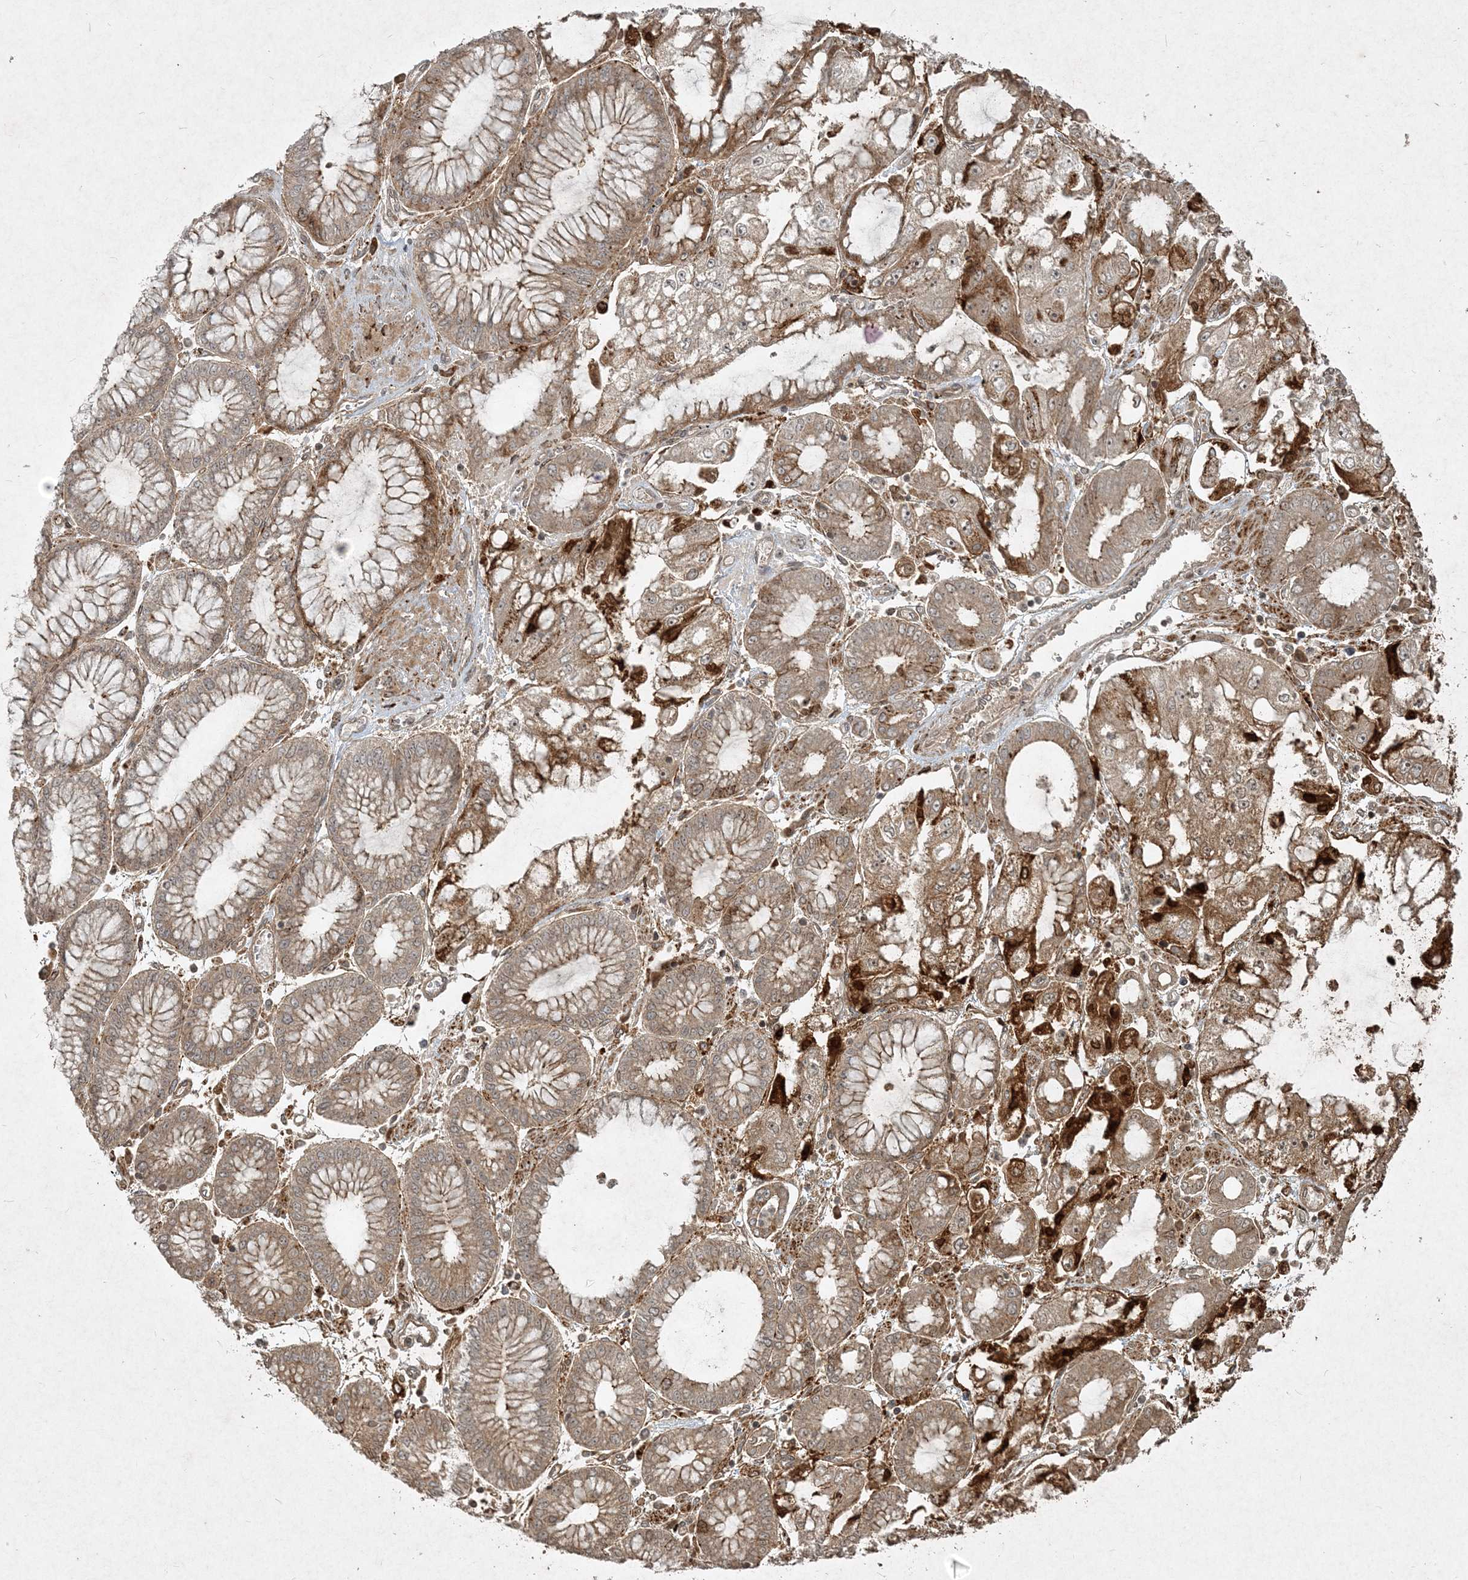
{"staining": {"intensity": "moderate", "quantity": "25%-75%", "location": "cytoplasmic/membranous"}, "tissue": "stomach cancer", "cell_type": "Tumor cells", "image_type": "cancer", "snomed": [{"axis": "morphology", "description": "Adenocarcinoma, NOS"}, {"axis": "topography", "description": "Stomach"}], "caption": "Immunohistochemistry histopathology image of human stomach cancer stained for a protein (brown), which shows medium levels of moderate cytoplasmic/membranous expression in approximately 25%-75% of tumor cells.", "gene": "NARS1", "patient": {"sex": "male", "age": 76}}